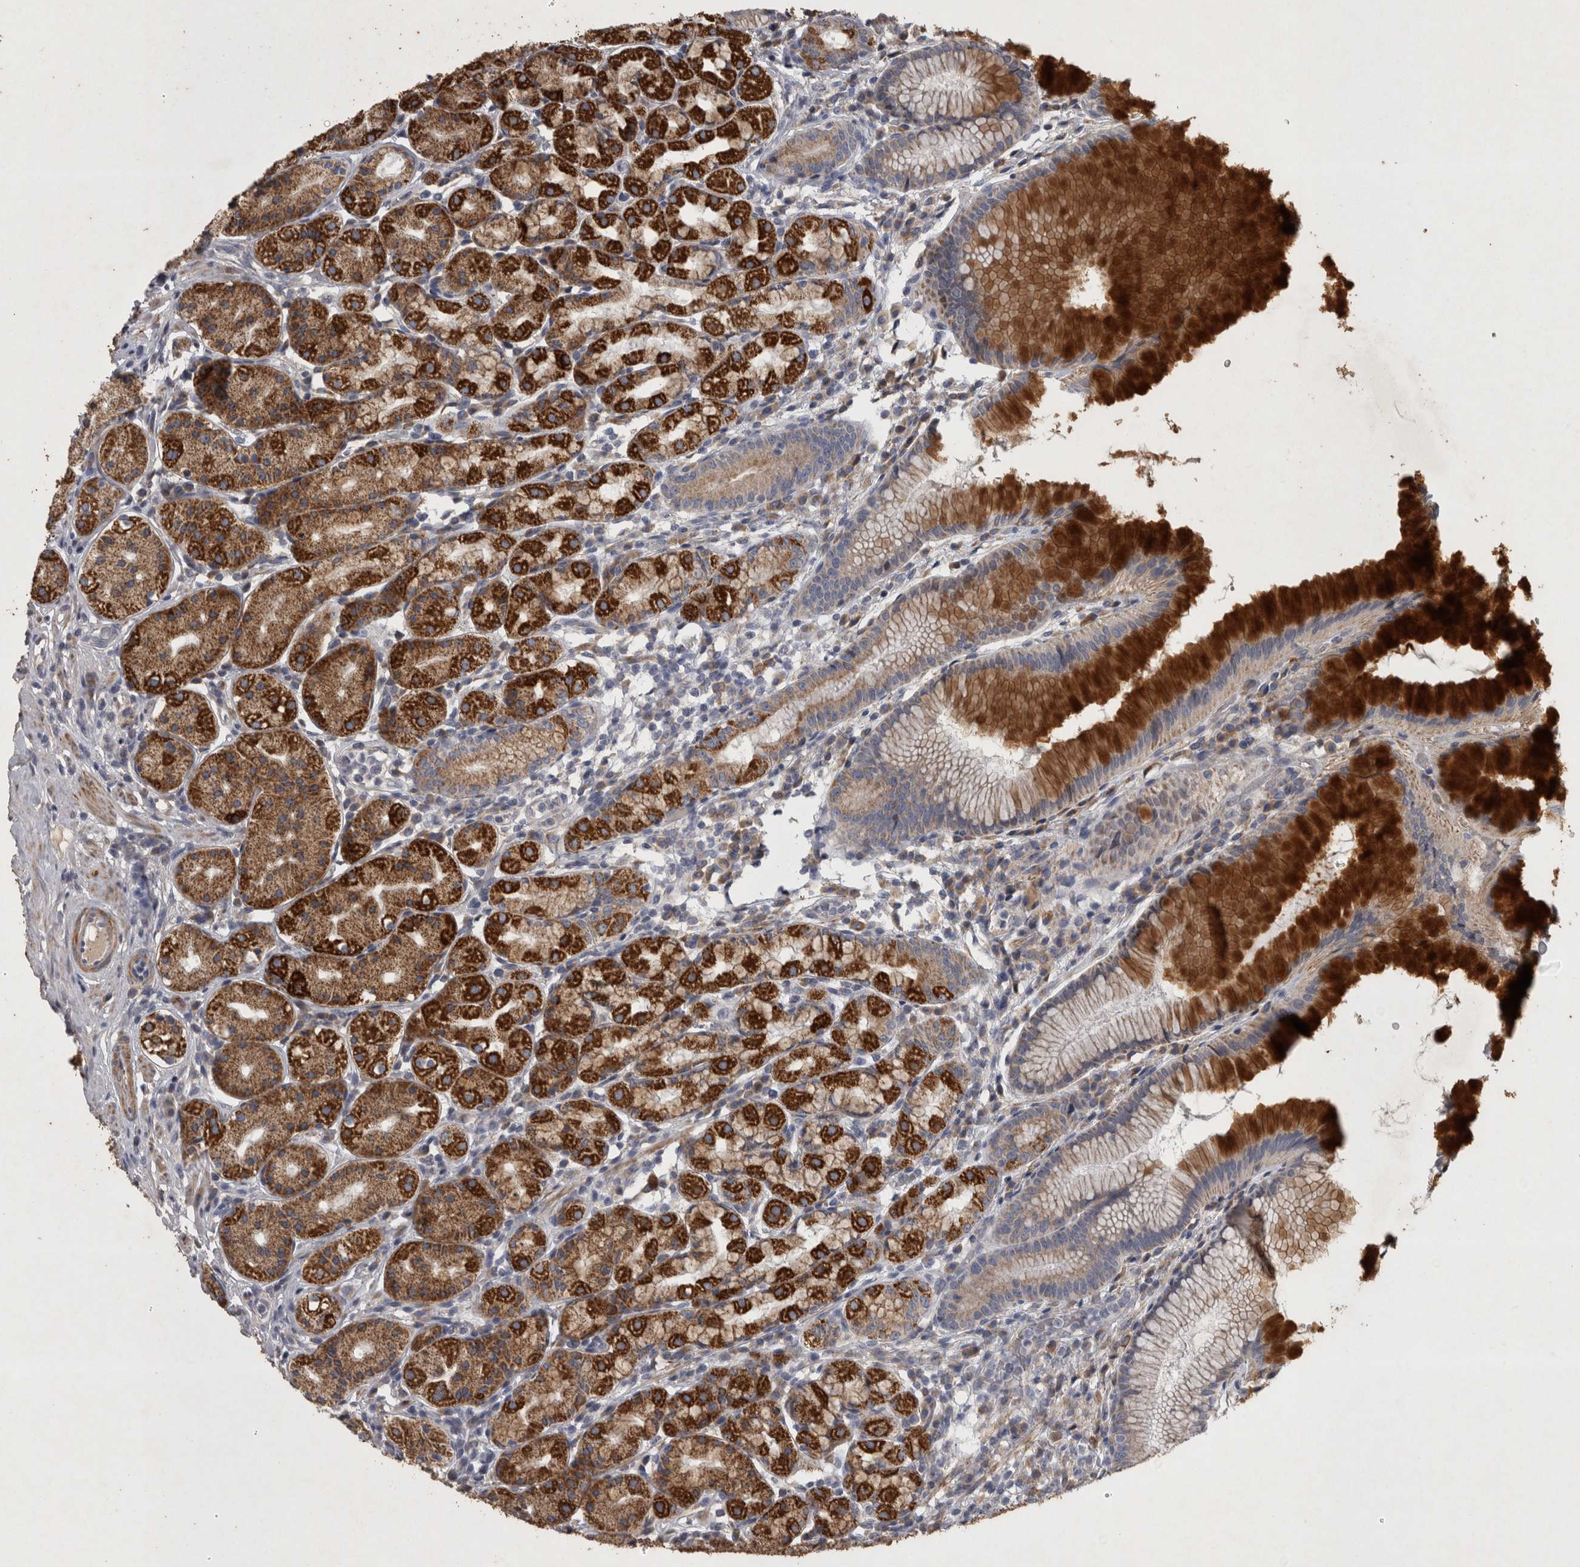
{"staining": {"intensity": "strong", "quantity": "25%-75%", "location": "cytoplasmic/membranous"}, "tissue": "stomach", "cell_type": "Glandular cells", "image_type": "normal", "snomed": [{"axis": "morphology", "description": "Normal tissue, NOS"}, {"axis": "topography", "description": "Stomach, lower"}], "caption": "High-power microscopy captured an immunohistochemistry (IHC) histopathology image of benign stomach, revealing strong cytoplasmic/membranous expression in about 25%-75% of glandular cells. (IHC, brightfield microscopy, high magnification).", "gene": "DBT", "patient": {"sex": "female", "age": 56}}